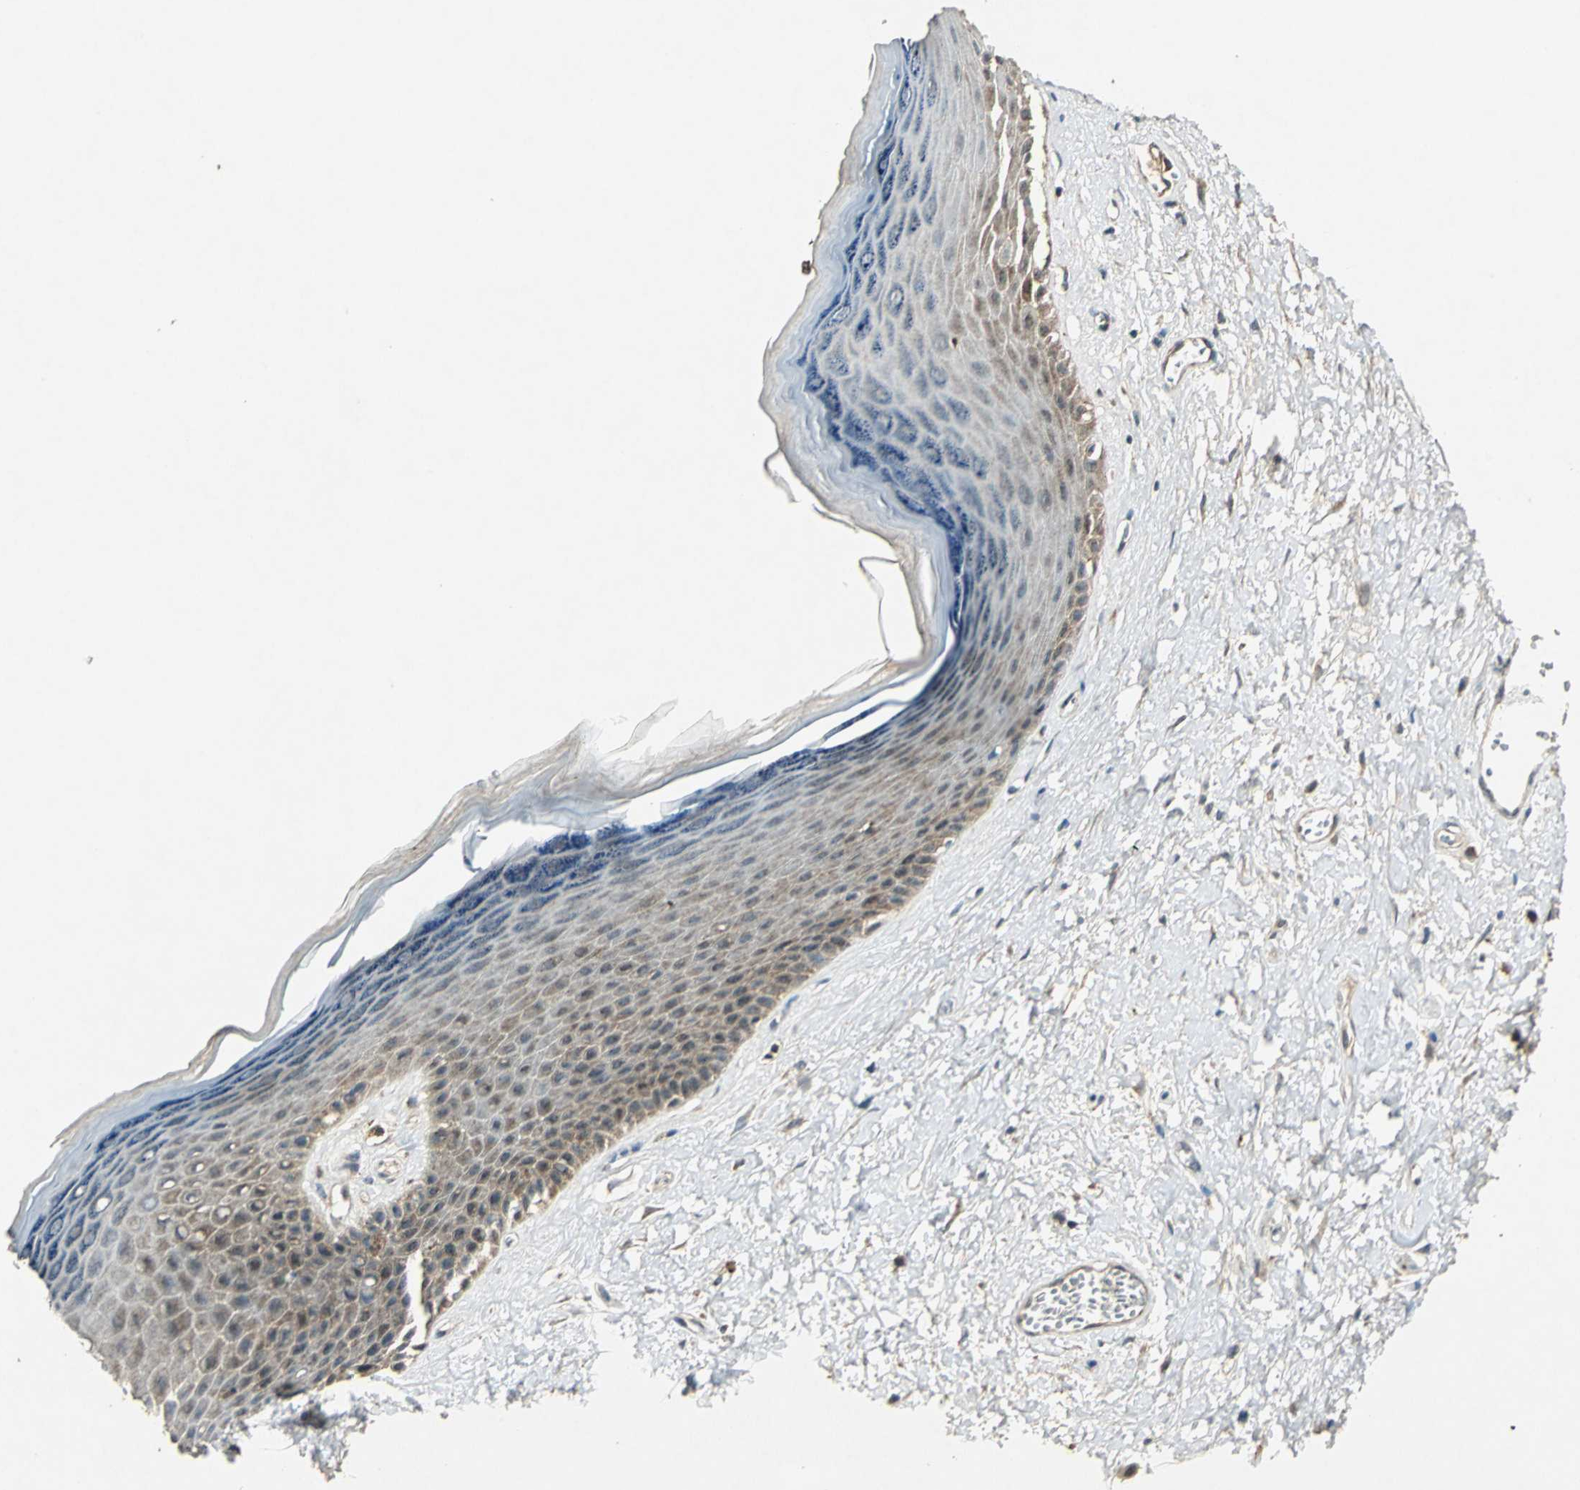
{"staining": {"intensity": "moderate", "quantity": ">75%", "location": "cytoplasmic/membranous"}, "tissue": "skin", "cell_type": "Epidermal cells", "image_type": "normal", "snomed": [{"axis": "morphology", "description": "Normal tissue, NOS"}, {"axis": "morphology", "description": "Inflammation, NOS"}, {"axis": "topography", "description": "Vulva"}], "caption": "Normal skin reveals moderate cytoplasmic/membranous expression in approximately >75% of epidermal cells (IHC, brightfield microscopy, high magnification)..", "gene": "AHSA1", "patient": {"sex": "female", "age": 84}}